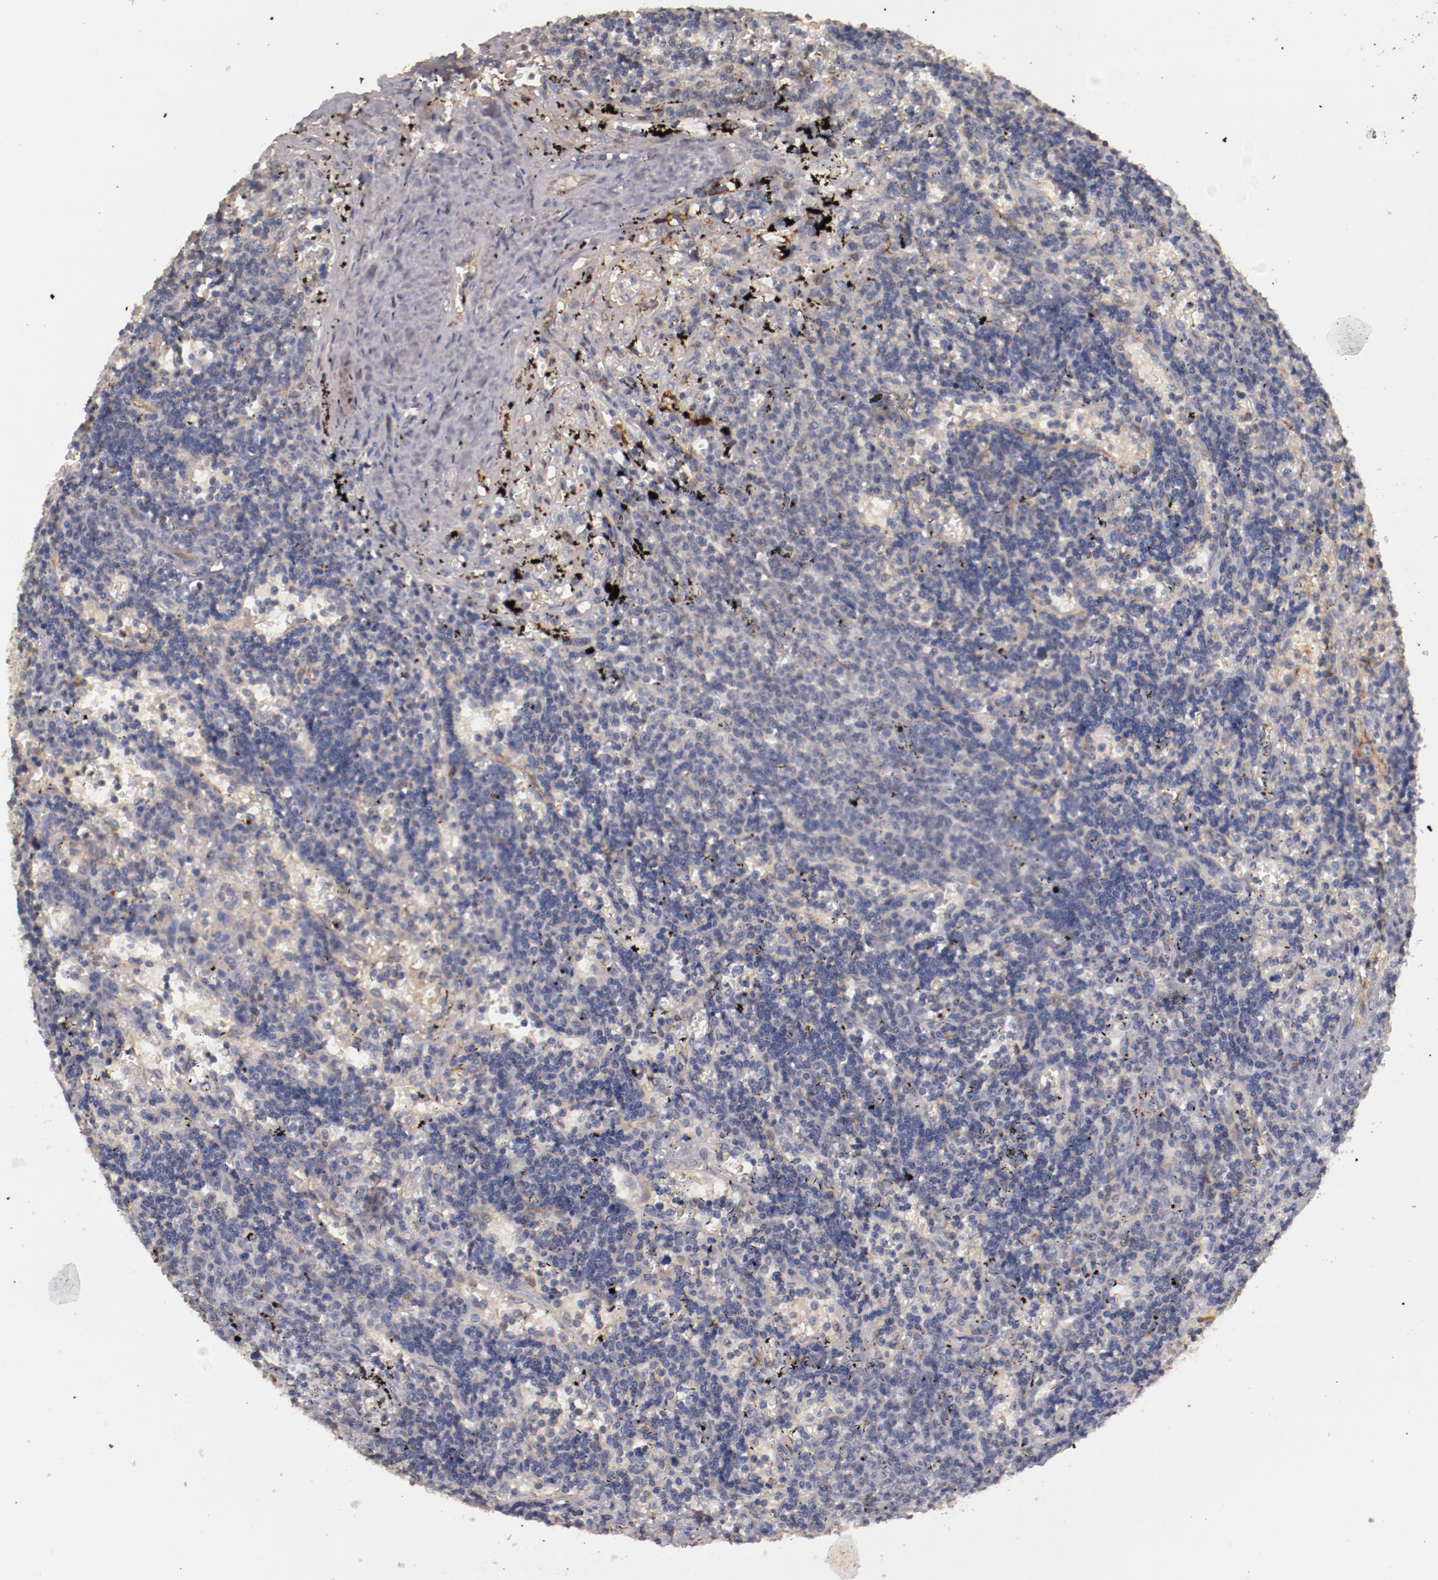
{"staining": {"intensity": "negative", "quantity": "none", "location": "none"}, "tissue": "lymphoma", "cell_type": "Tumor cells", "image_type": "cancer", "snomed": [{"axis": "morphology", "description": "Malignant lymphoma, non-Hodgkin's type, Low grade"}, {"axis": "topography", "description": "Spleen"}], "caption": "The micrograph shows no significant expression in tumor cells of low-grade malignant lymphoma, non-Hodgkin's type. Brightfield microscopy of immunohistochemistry stained with DAB (3,3'-diaminobenzidine) (brown) and hematoxylin (blue), captured at high magnification.", "gene": "MBL2", "patient": {"sex": "male", "age": 60}}